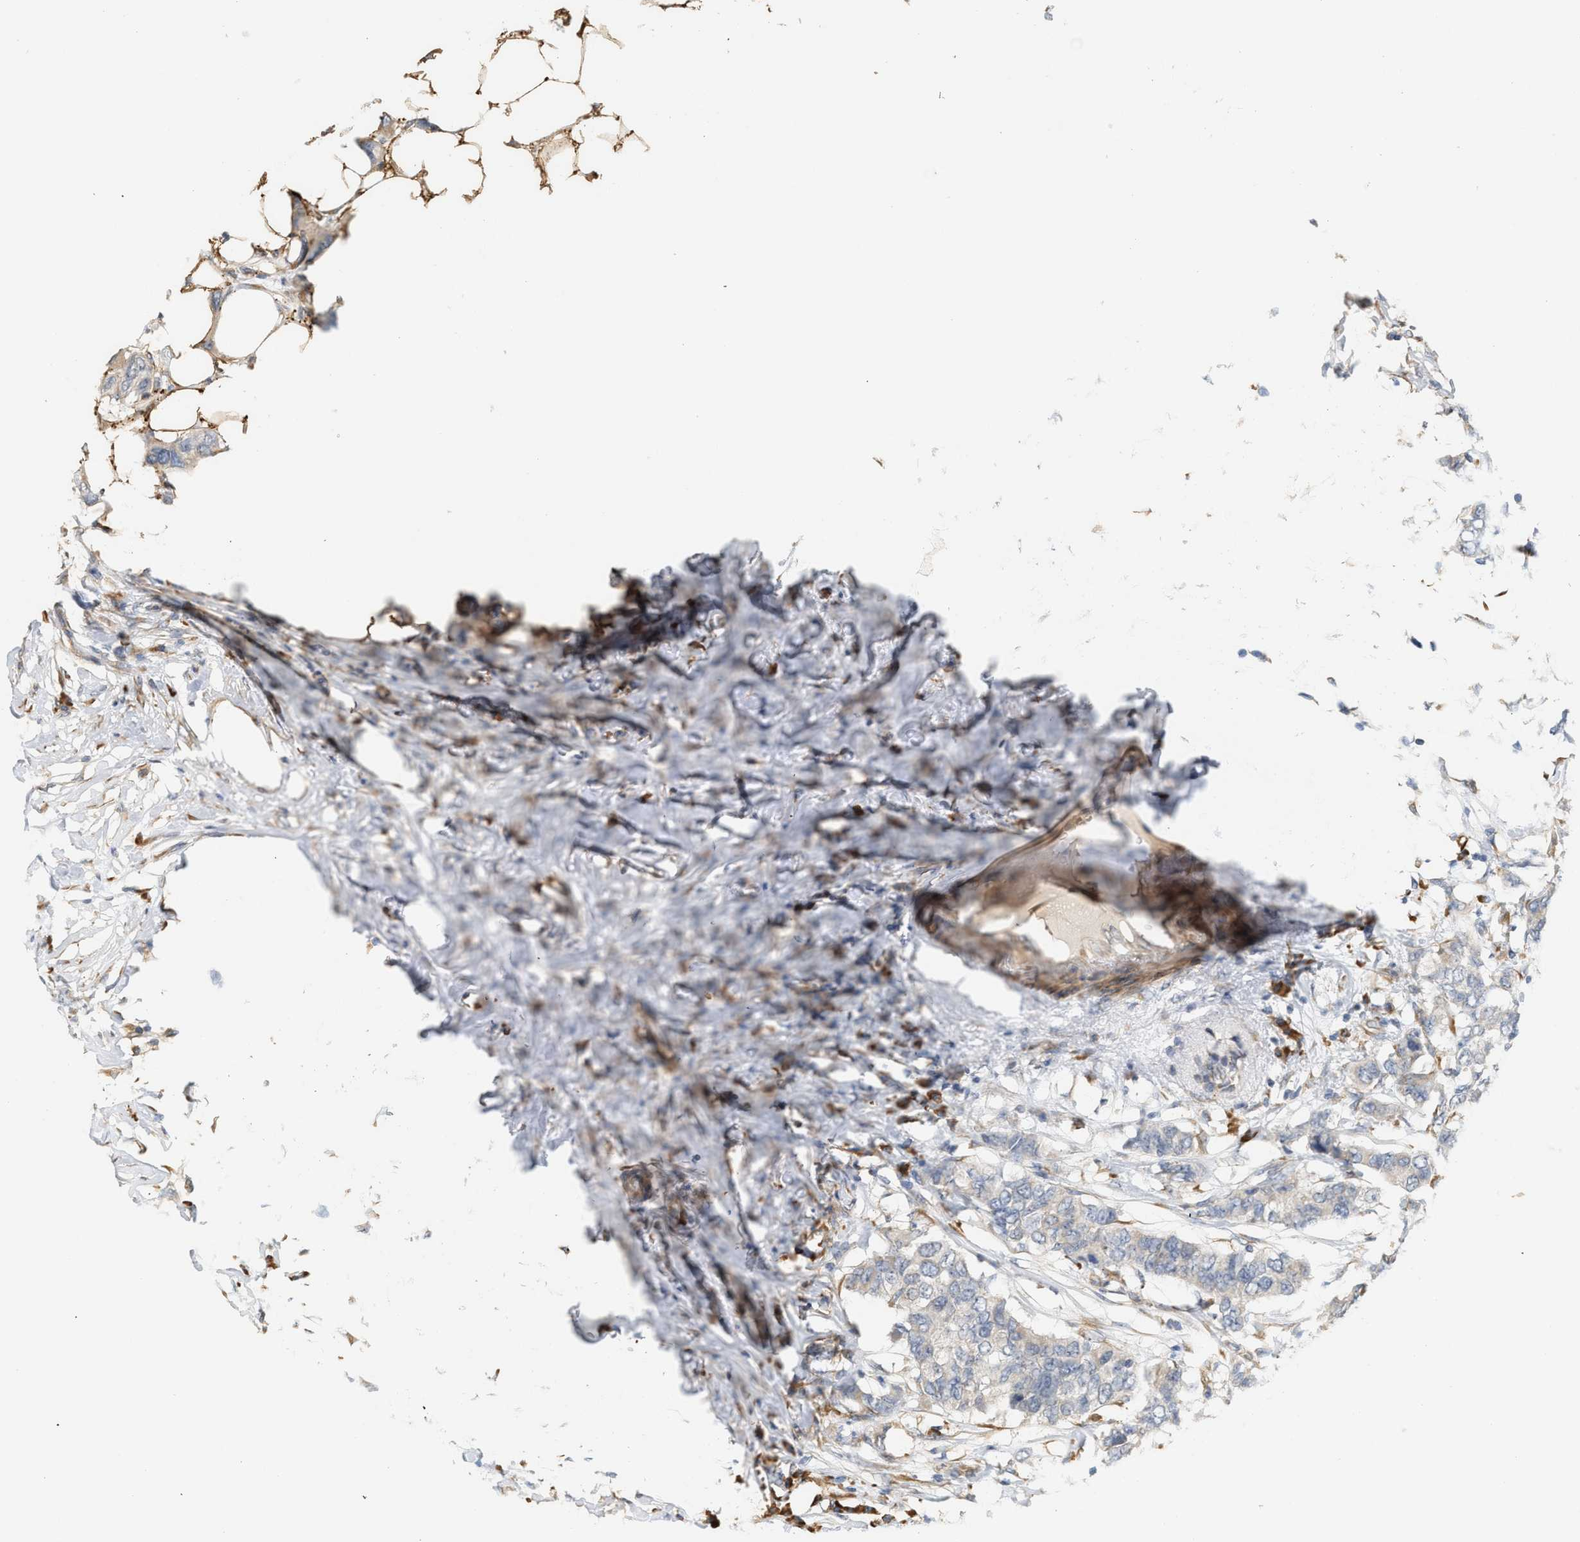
{"staining": {"intensity": "negative", "quantity": "none", "location": "none"}, "tissue": "breast cancer", "cell_type": "Tumor cells", "image_type": "cancer", "snomed": [{"axis": "morphology", "description": "Duct carcinoma"}, {"axis": "topography", "description": "Breast"}], "caption": "DAB (3,3'-diaminobenzidine) immunohistochemical staining of human invasive ductal carcinoma (breast) demonstrates no significant expression in tumor cells.", "gene": "SVOP", "patient": {"sex": "female", "age": 50}}